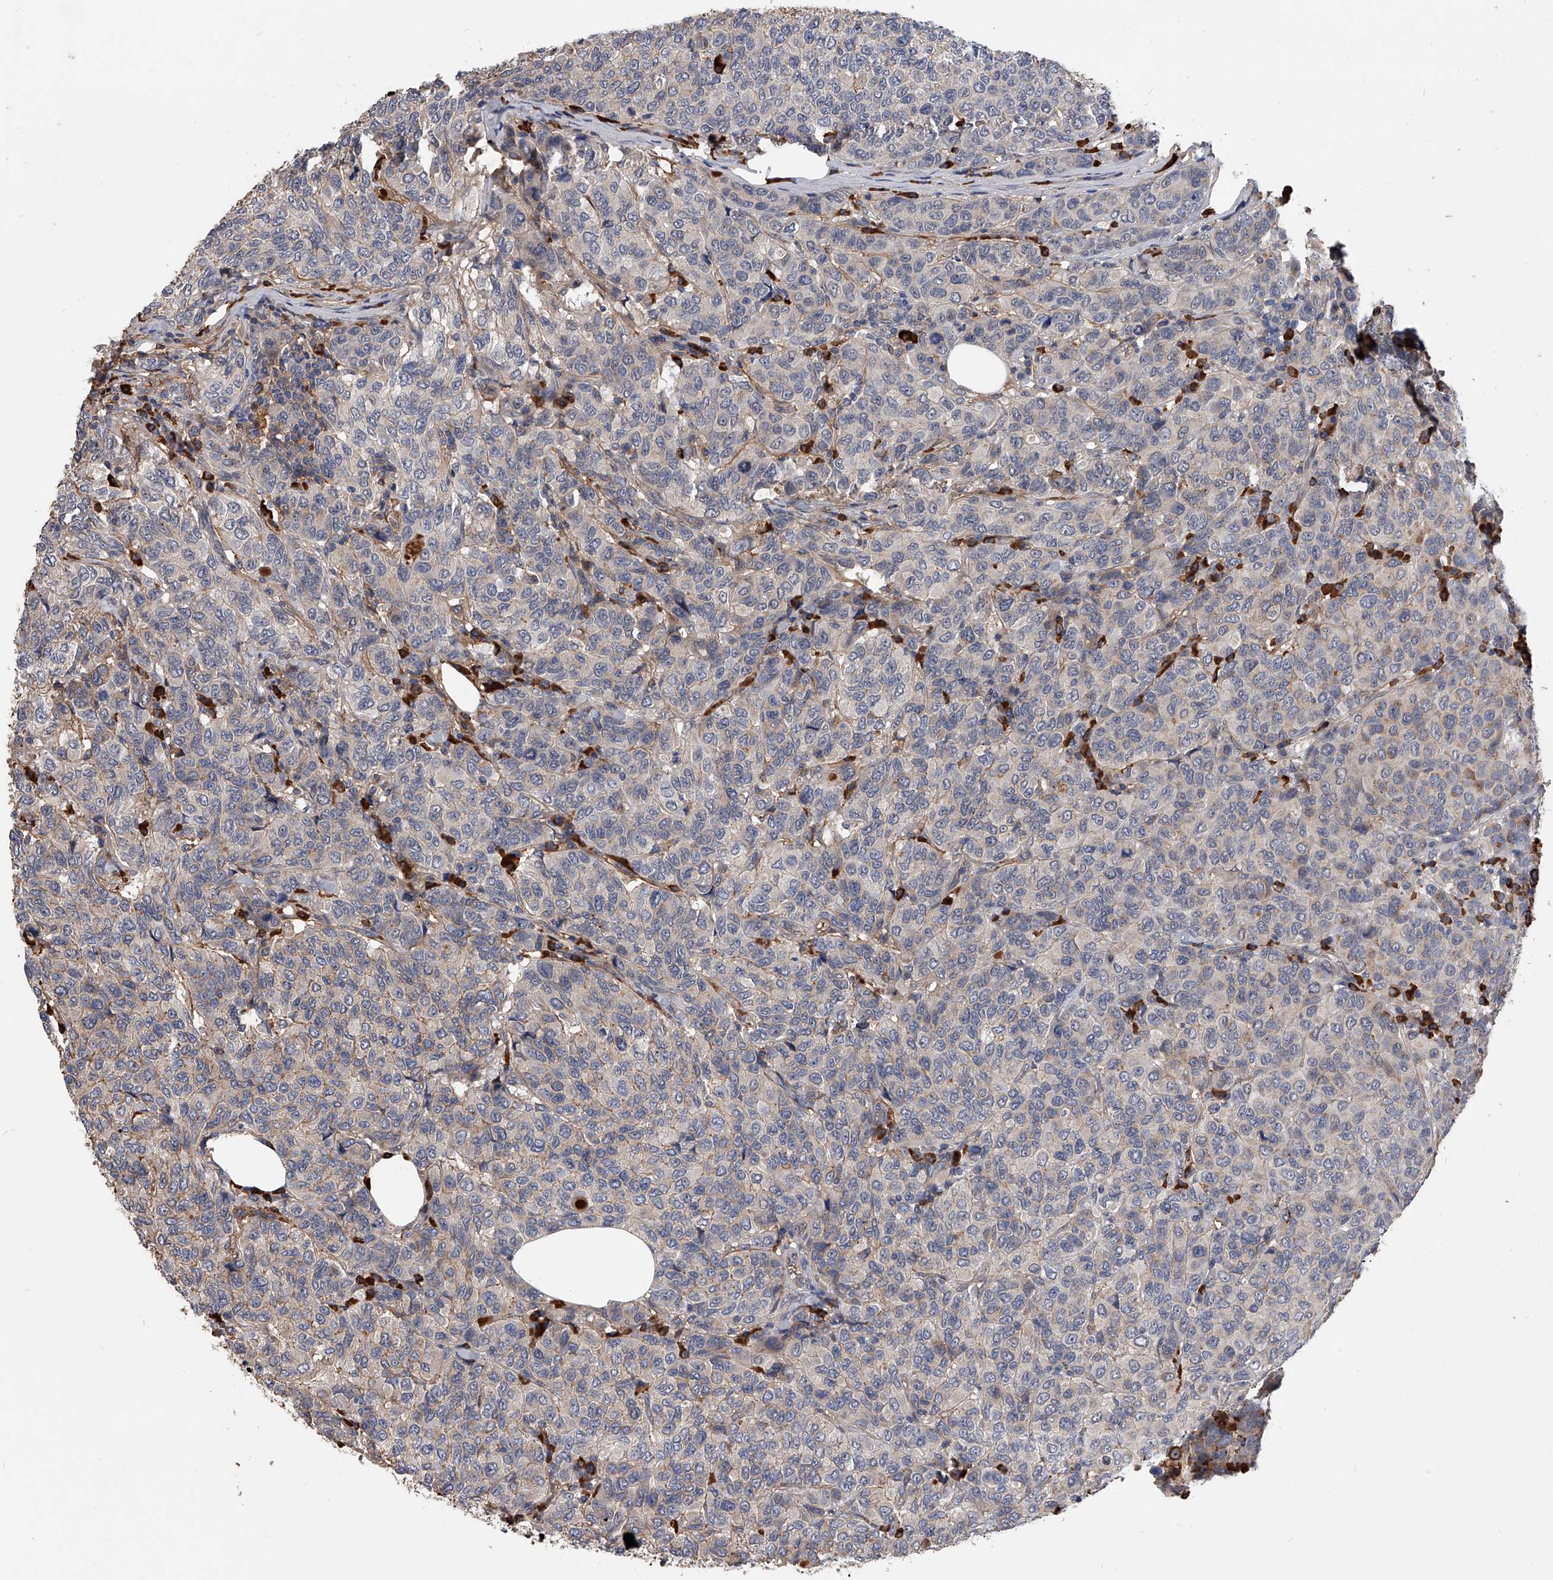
{"staining": {"intensity": "negative", "quantity": "none", "location": "none"}, "tissue": "breast cancer", "cell_type": "Tumor cells", "image_type": "cancer", "snomed": [{"axis": "morphology", "description": "Duct carcinoma"}, {"axis": "topography", "description": "Breast"}], "caption": "Protein analysis of infiltrating ductal carcinoma (breast) shows no significant expression in tumor cells.", "gene": "ZNF25", "patient": {"sex": "female", "age": 55}}